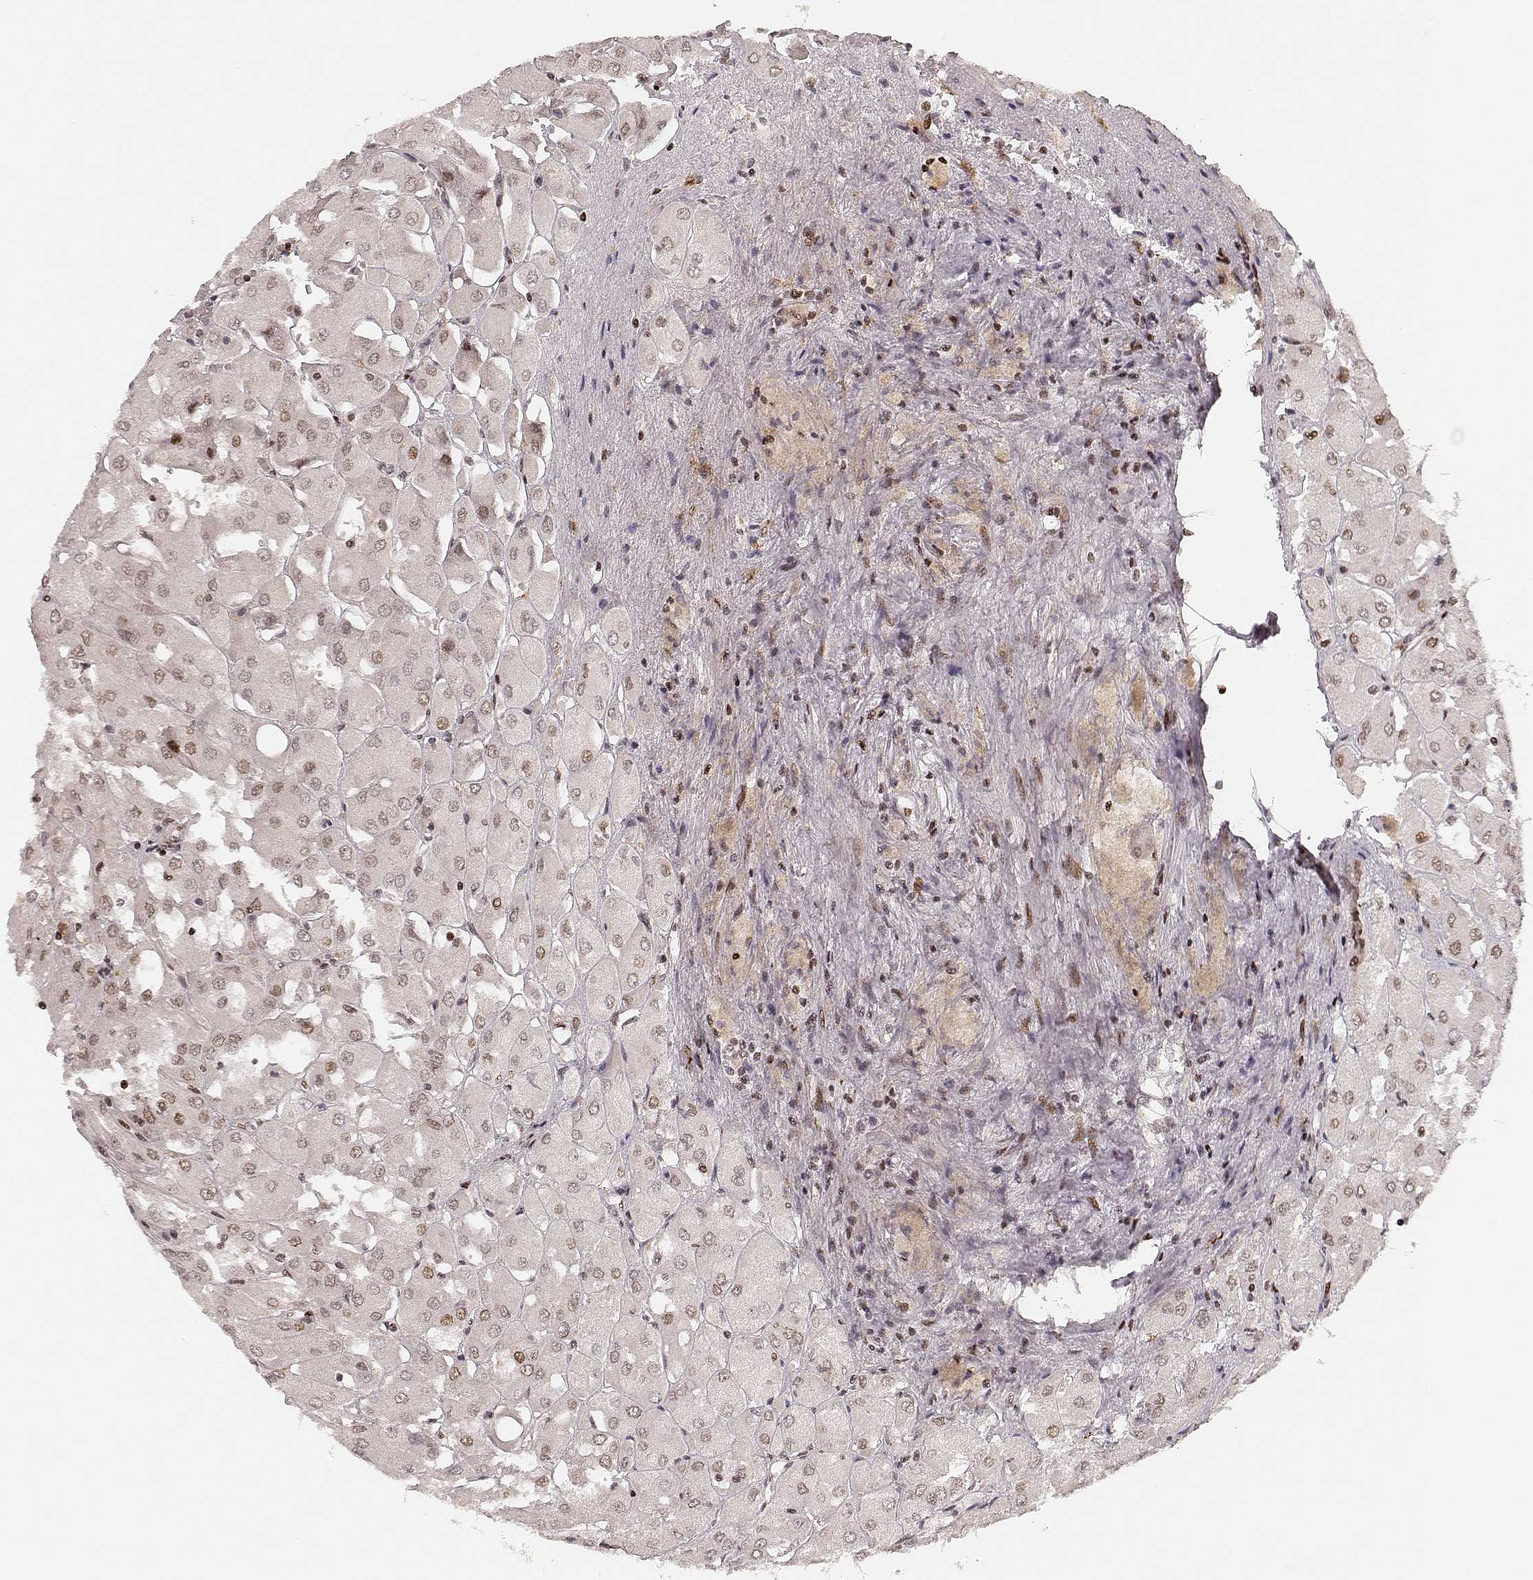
{"staining": {"intensity": "moderate", "quantity": "<25%", "location": "nuclear"}, "tissue": "renal cancer", "cell_type": "Tumor cells", "image_type": "cancer", "snomed": [{"axis": "morphology", "description": "Adenocarcinoma, NOS"}, {"axis": "topography", "description": "Kidney"}], "caption": "A photomicrograph showing moderate nuclear positivity in about <25% of tumor cells in renal cancer (adenocarcinoma), as visualized by brown immunohistochemical staining.", "gene": "HNRNPC", "patient": {"sex": "male", "age": 72}}